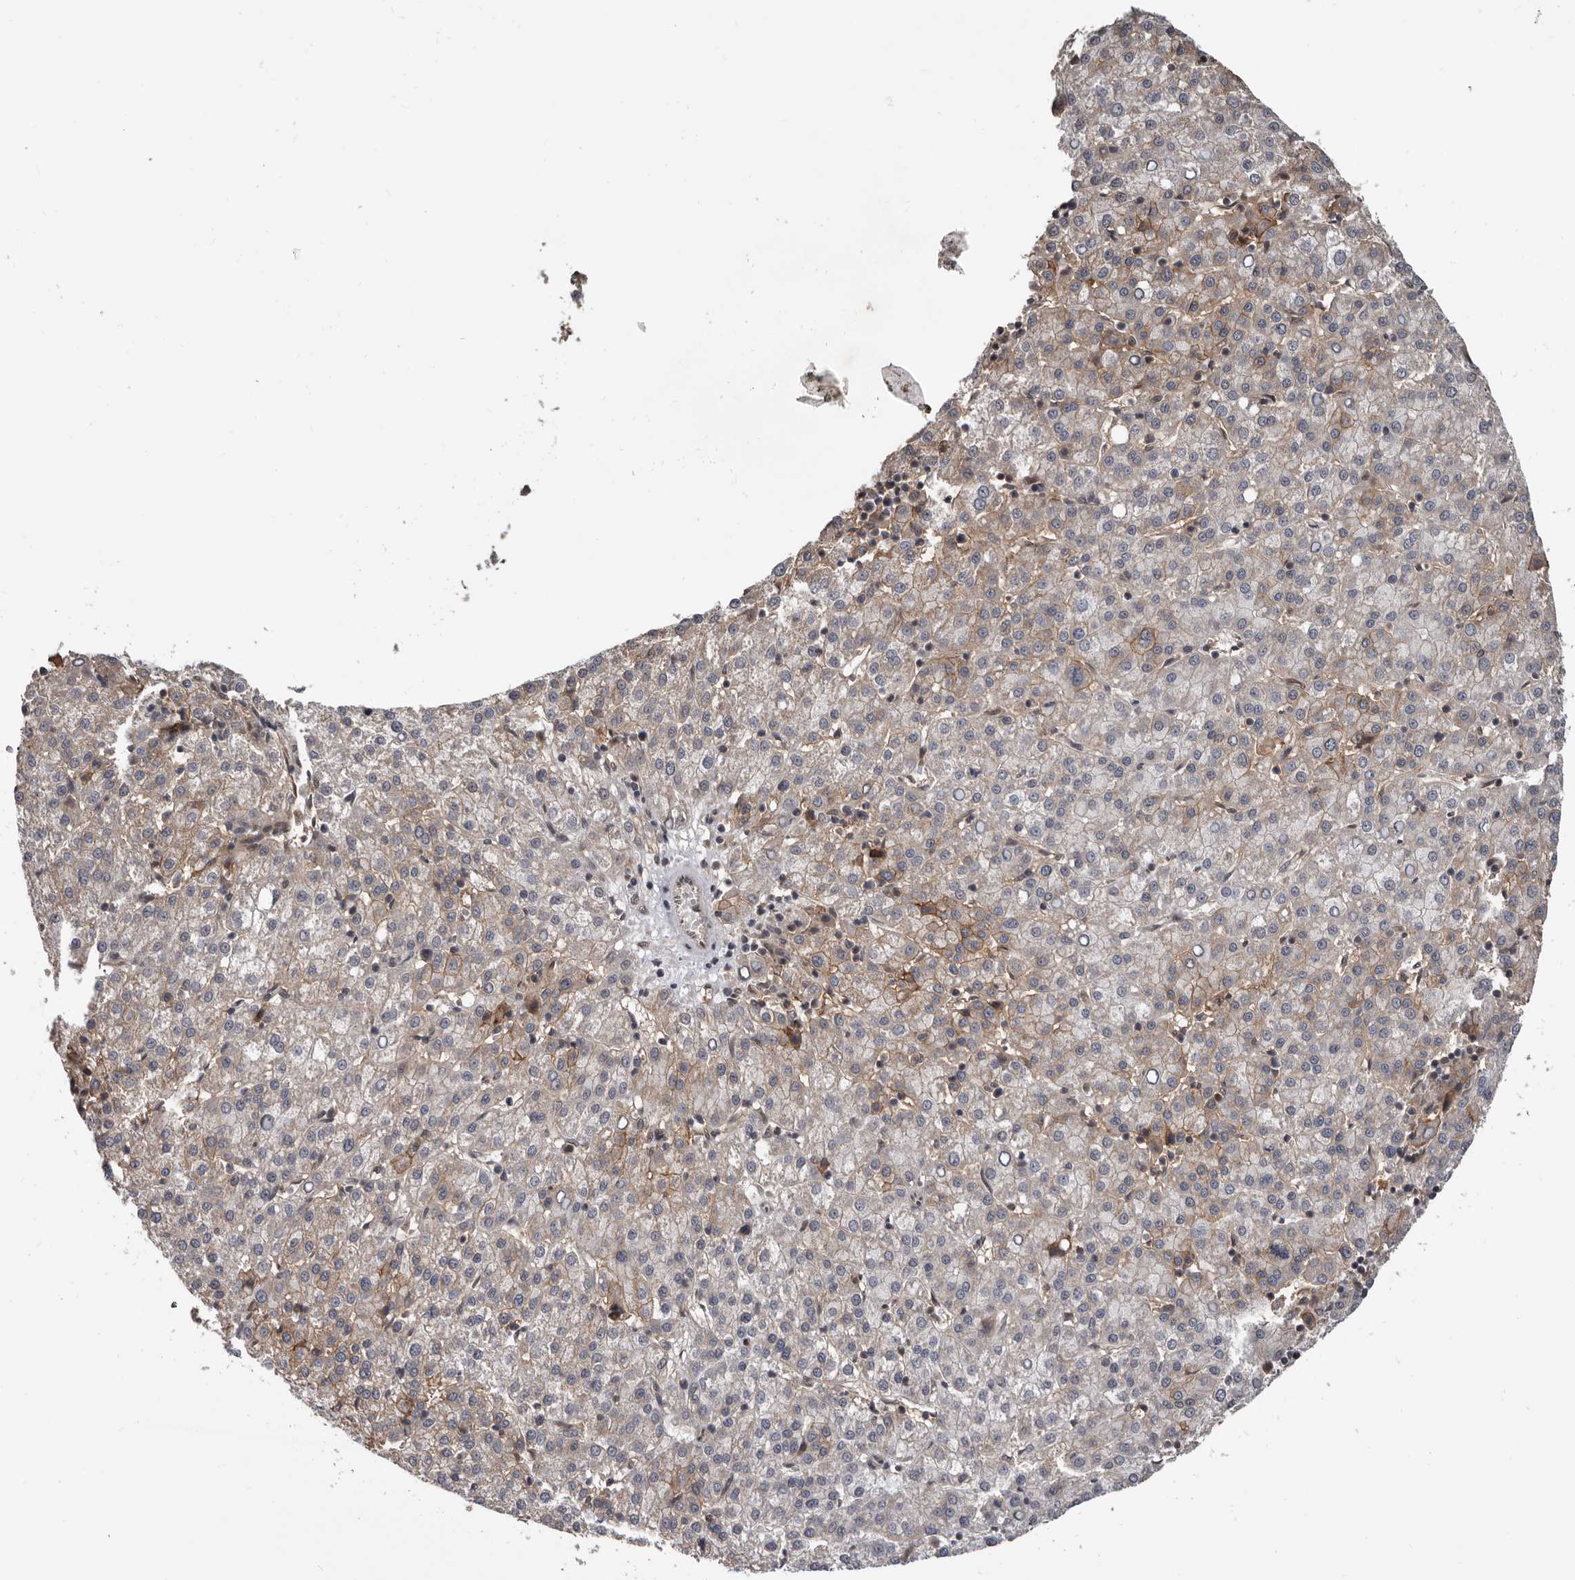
{"staining": {"intensity": "moderate", "quantity": "<25%", "location": "cytoplasmic/membranous"}, "tissue": "liver cancer", "cell_type": "Tumor cells", "image_type": "cancer", "snomed": [{"axis": "morphology", "description": "Carcinoma, Hepatocellular, NOS"}, {"axis": "topography", "description": "Liver"}], "caption": "Moderate cytoplasmic/membranous positivity for a protein is appreciated in about <25% of tumor cells of hepatocellular carcinoma (liver) using IHC.", "gene": "MOGAT2", "patient": {"sex": "female", "age": 58}}